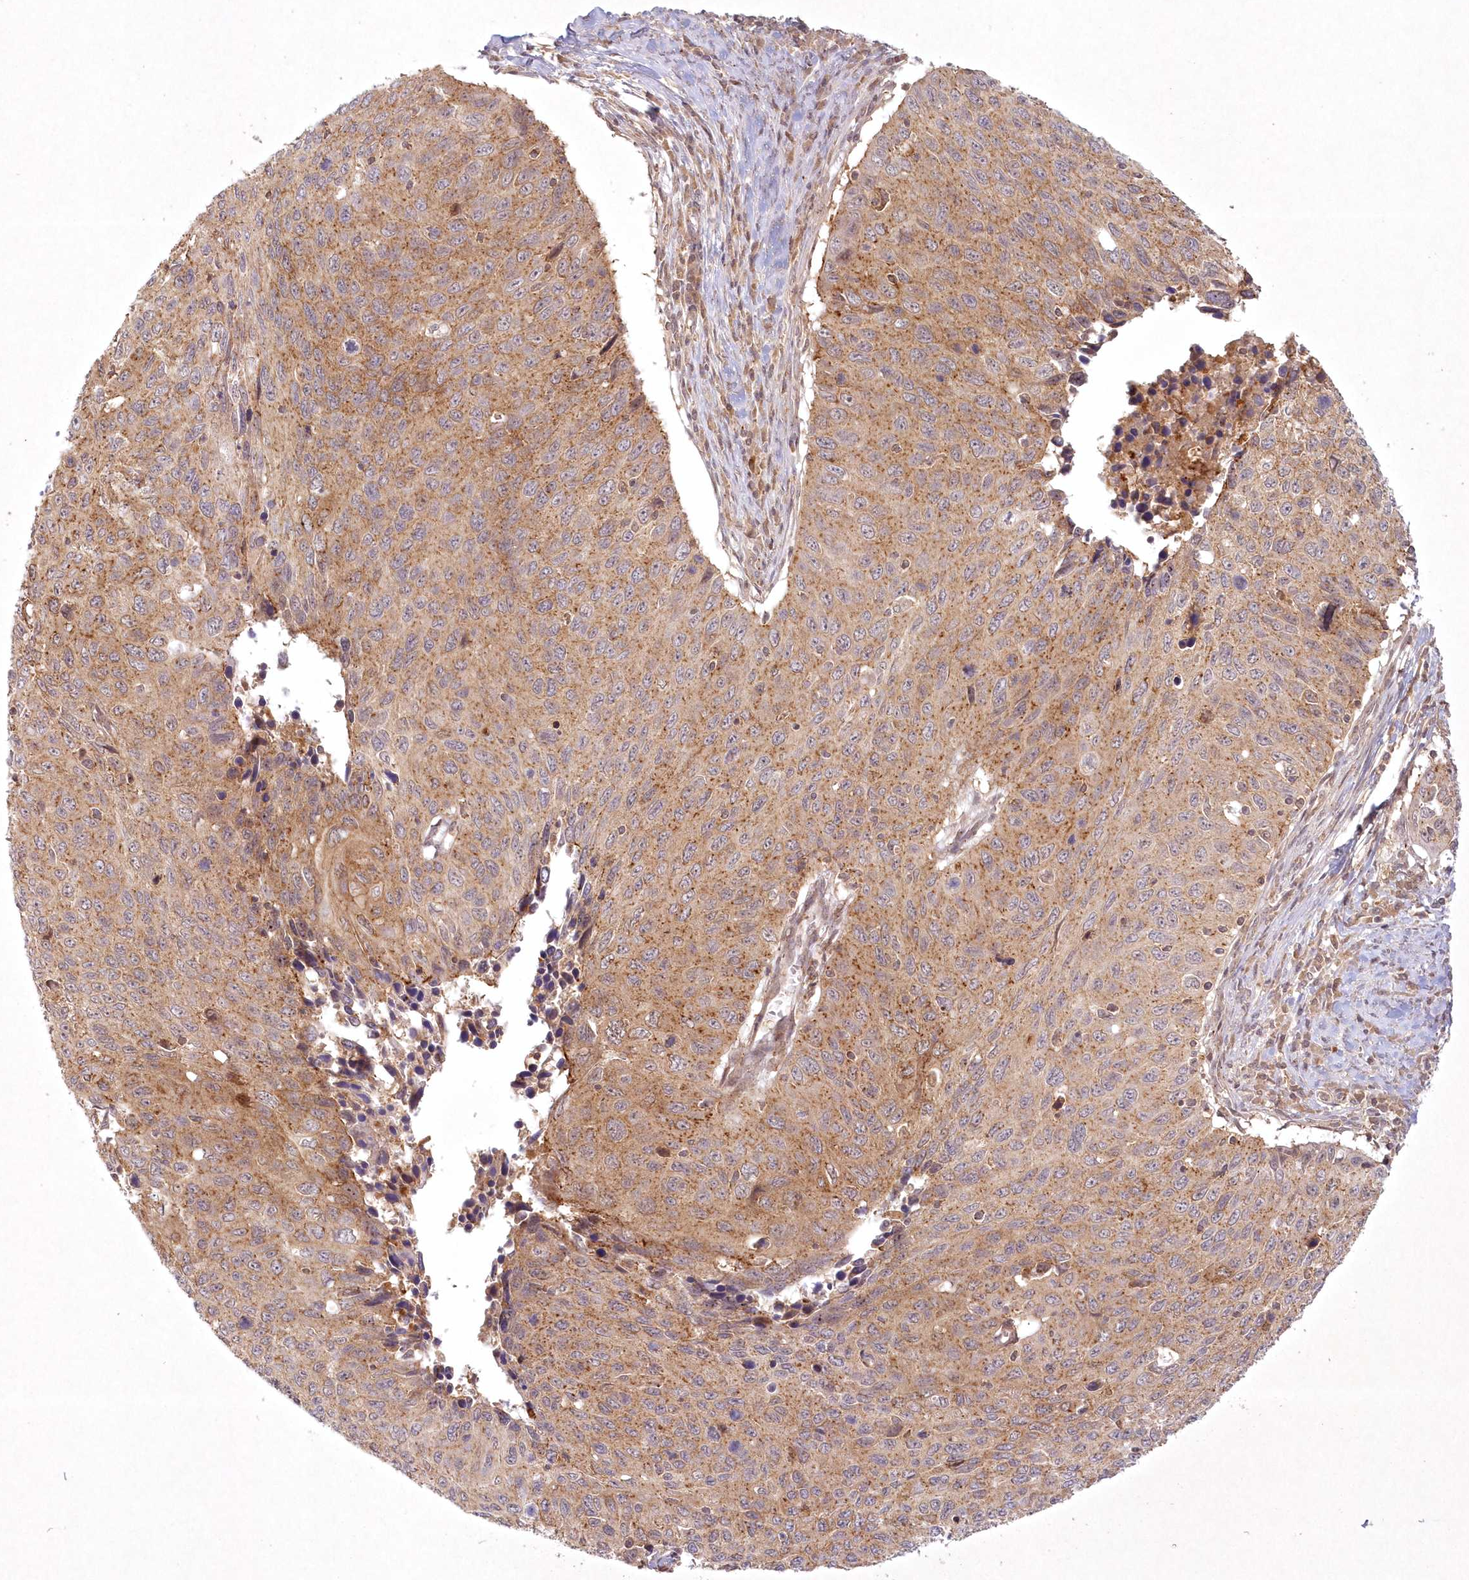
{"staining": {"intensity": "moderate", "quantity": ">75%", "location": "cytoplasmic/membranous"}, "tissue": "cervical cancer", "cell_type": "Tumor cells", "image_type": "cancer", "snomed": [{"axis": "morphology", "description": "Squamous cell carcinoma, NOS"}, {"axis": "topography", "description": "Cervix"}], "caption": "Immunohistochemistry (IHC) image of human cervical cancer (squamous cell carcinoma) stained for a protein (brown), which reveals medium levels of moderate cytoplasmic/membranous positivity in about >75% of tumor cells.", "gene": "TOGARAM2", "patient": {"sex": "female", "age": 53}}